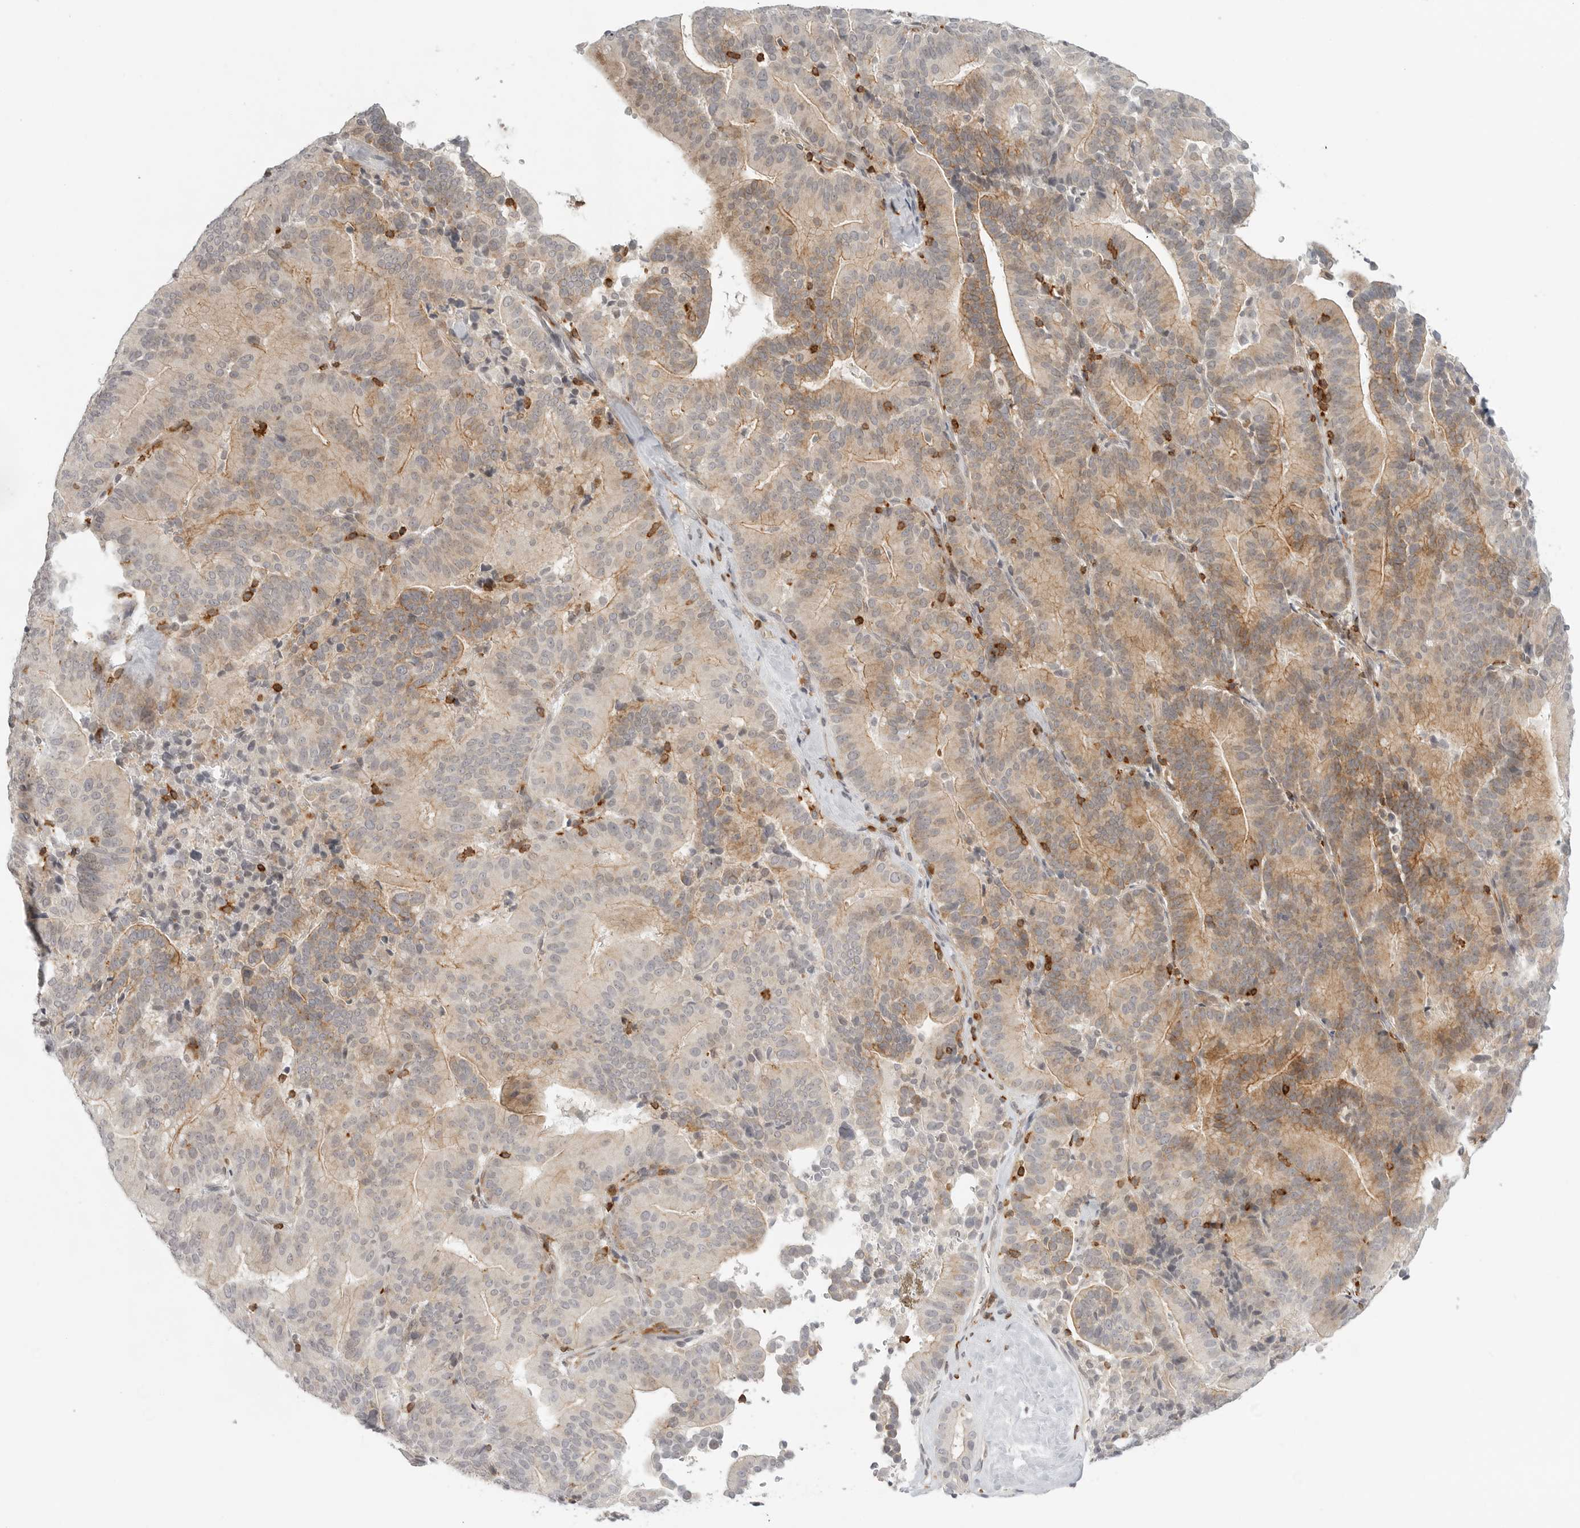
{"staining": {"intensity": "weak", "quantity": "25%-75%", "location": "cytoplasmic/membranous"}, "tissue": "liver cancer", "cell_type": "Tumor cells", "image_type": "cancer", "snomed": [{"axis": "morphology", "description": "Cholangiocarcinoma"}, {"axis": "topography", "description": "Liver"}], "caption": "A brown stain labels weak cytoplasmic/membranous staining of a protein in human liver cancer (cholangiocarcinoma) tumor cells.", "gene": "SH3KBP1", "patient": {"sex": "female", "age": 75}}